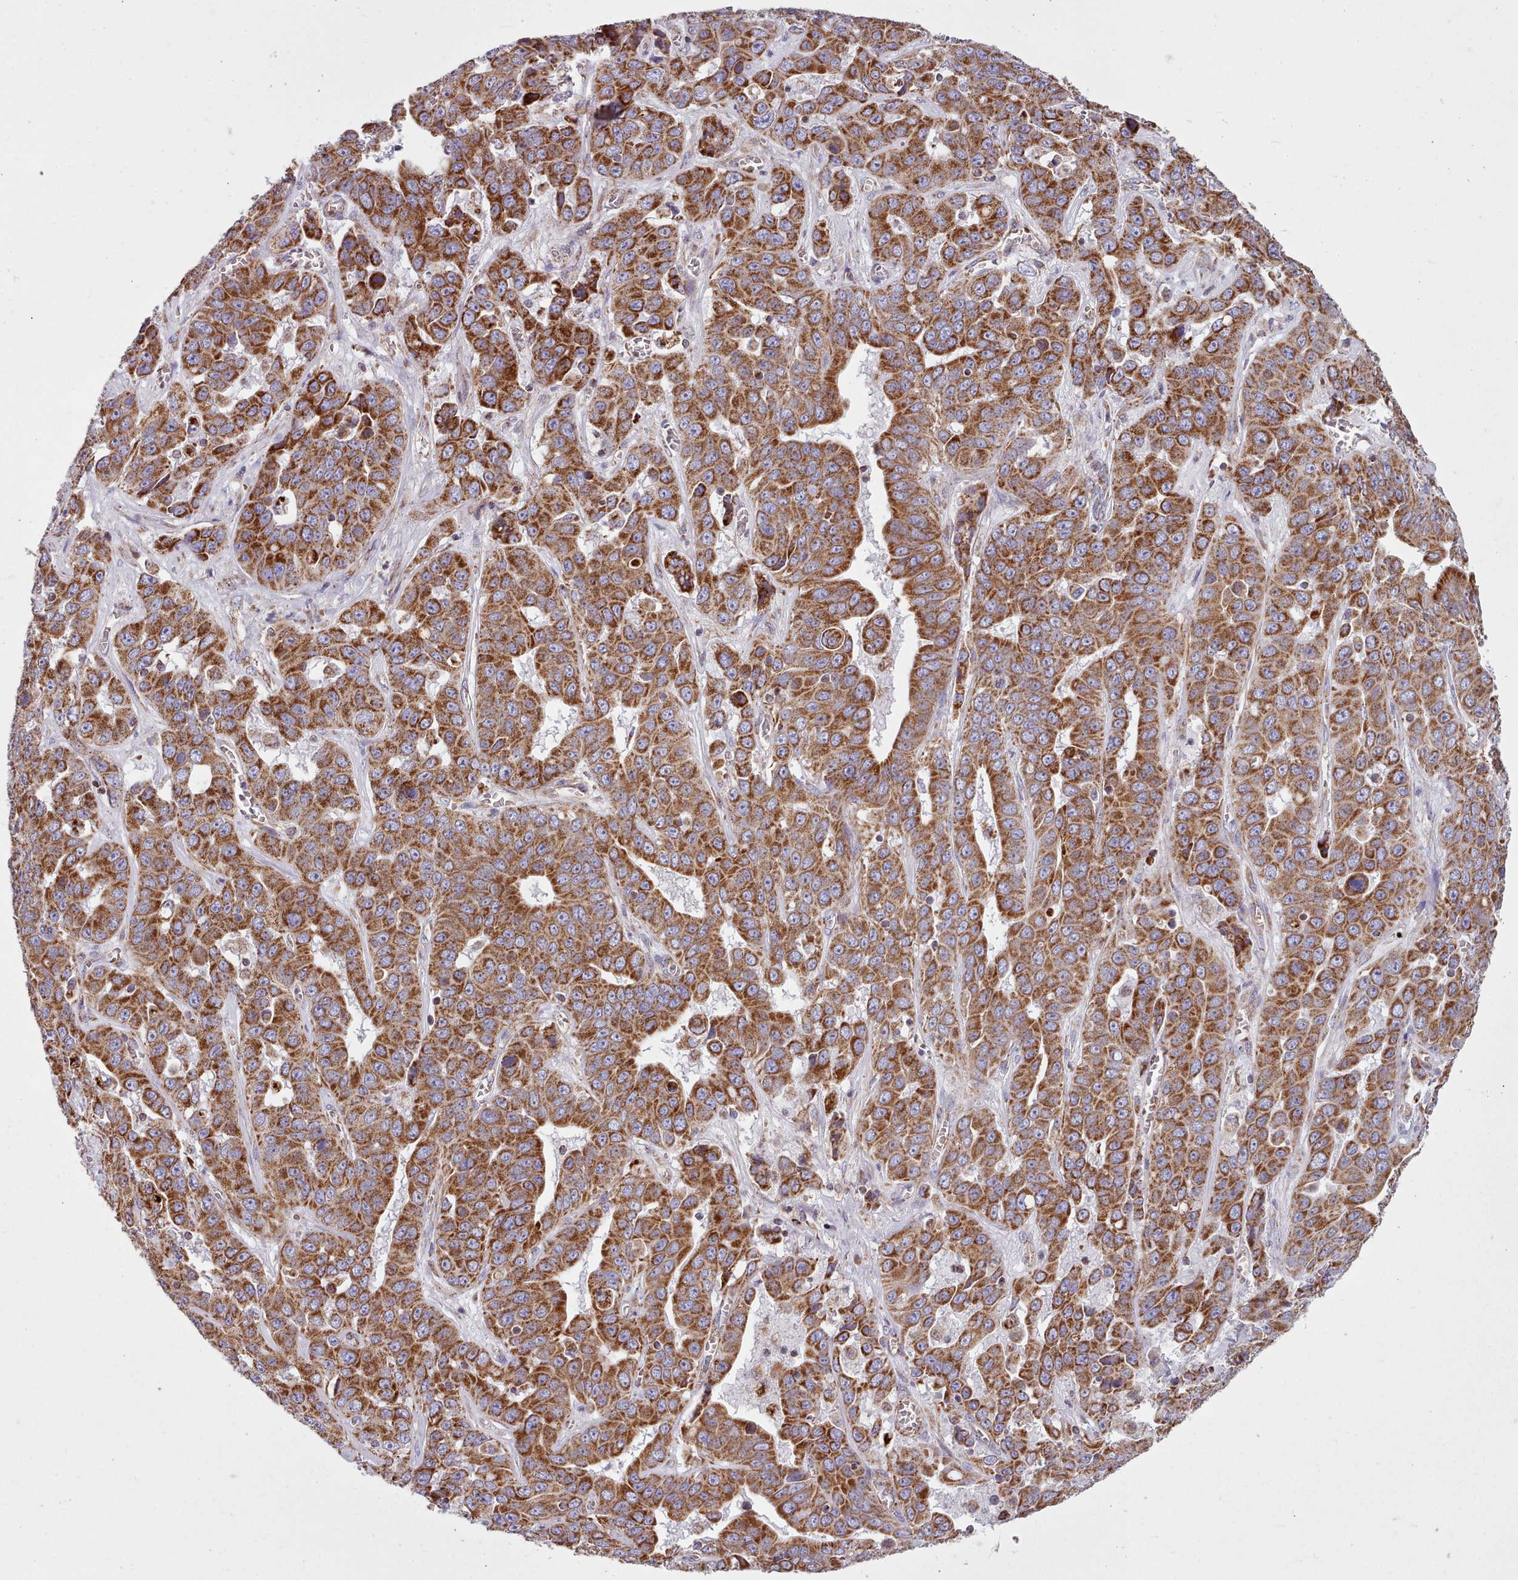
{"staining": {"intensity": "strong", "quantity": ">75%", "location": "cytoplasmic/membranous"}, "tissue": "liver cancer", "cell_type": "Tumor cells", "image_type": "cancer", "snomed": [{"axis": "morphology", "description": "Cholangiocarcinoma"}, {"axis": "topography", "description": "Liver"}], "caption": "Approximately >75% of tumor cells in cholangiocarcinoma (liver) demonstrate strong cytoplasmic/membranous protein staining as visualized by brown immunohistochemical staining.", "gene": "SRP54", "patient": {"sex": "female", "age": 52}}